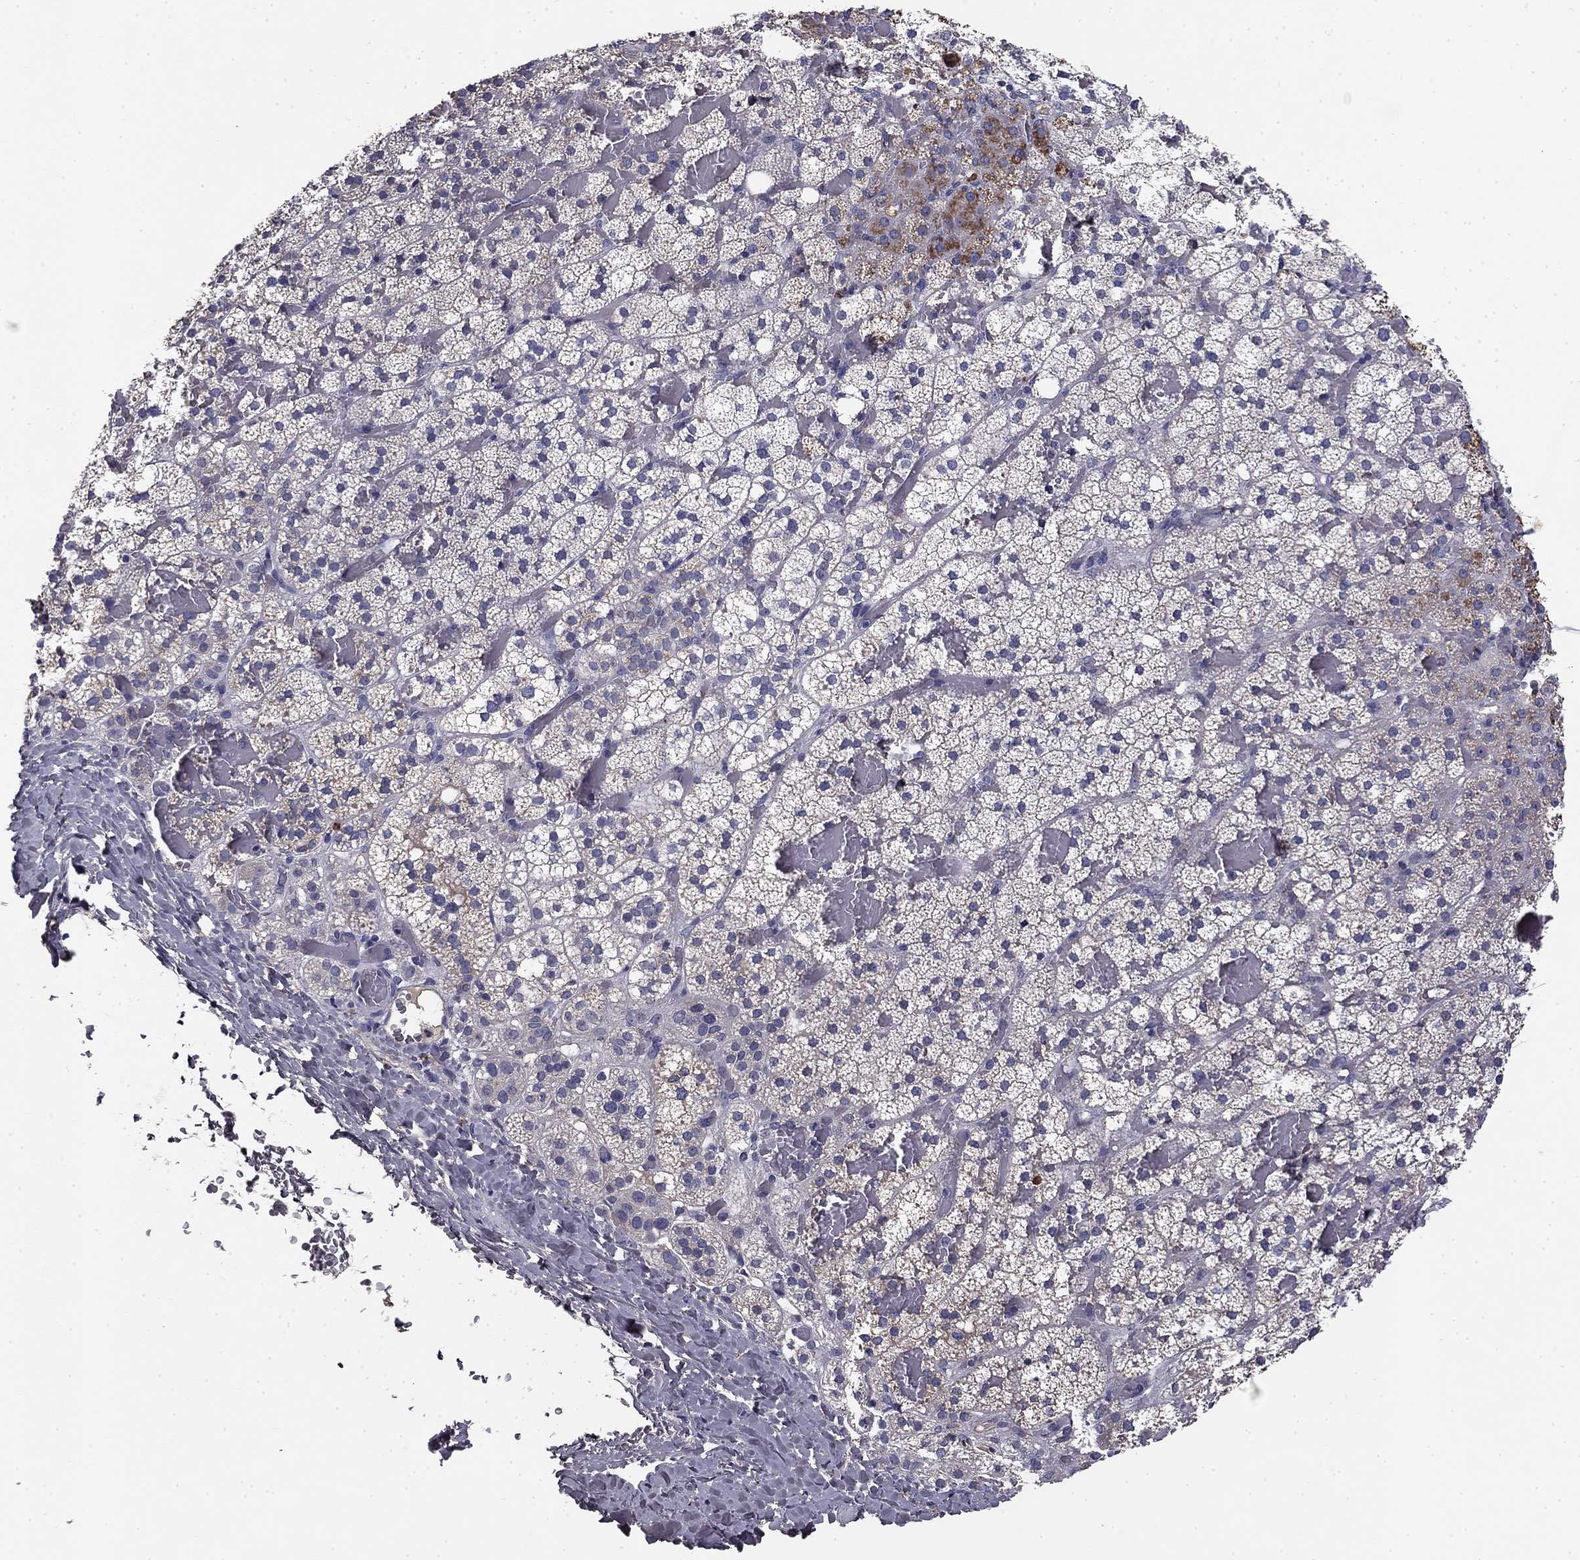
{"staining": {"intensity": "moderate", "quantity": "<25%", "location": "cytoplasmic/membranous"}, "tissue": "adrenal gland", "cell_type": "Glandular cells", "image_type": "normal", "snomed": [{"axis": "morphology", "description": "Normal tissue, NOS"}, {"axis": "topography", "description": "Adrenal gland"}], "caption": "Glandular cells display low levels of moderate cytoplasmic/membranous expression in approximately <25% of cells in benign human adrenal gland. The protein of interest is shown in brown color, while the nuclei are stained blue.", "gene": "COL2A1", "patient": {"sex": "male", "age": 53}}